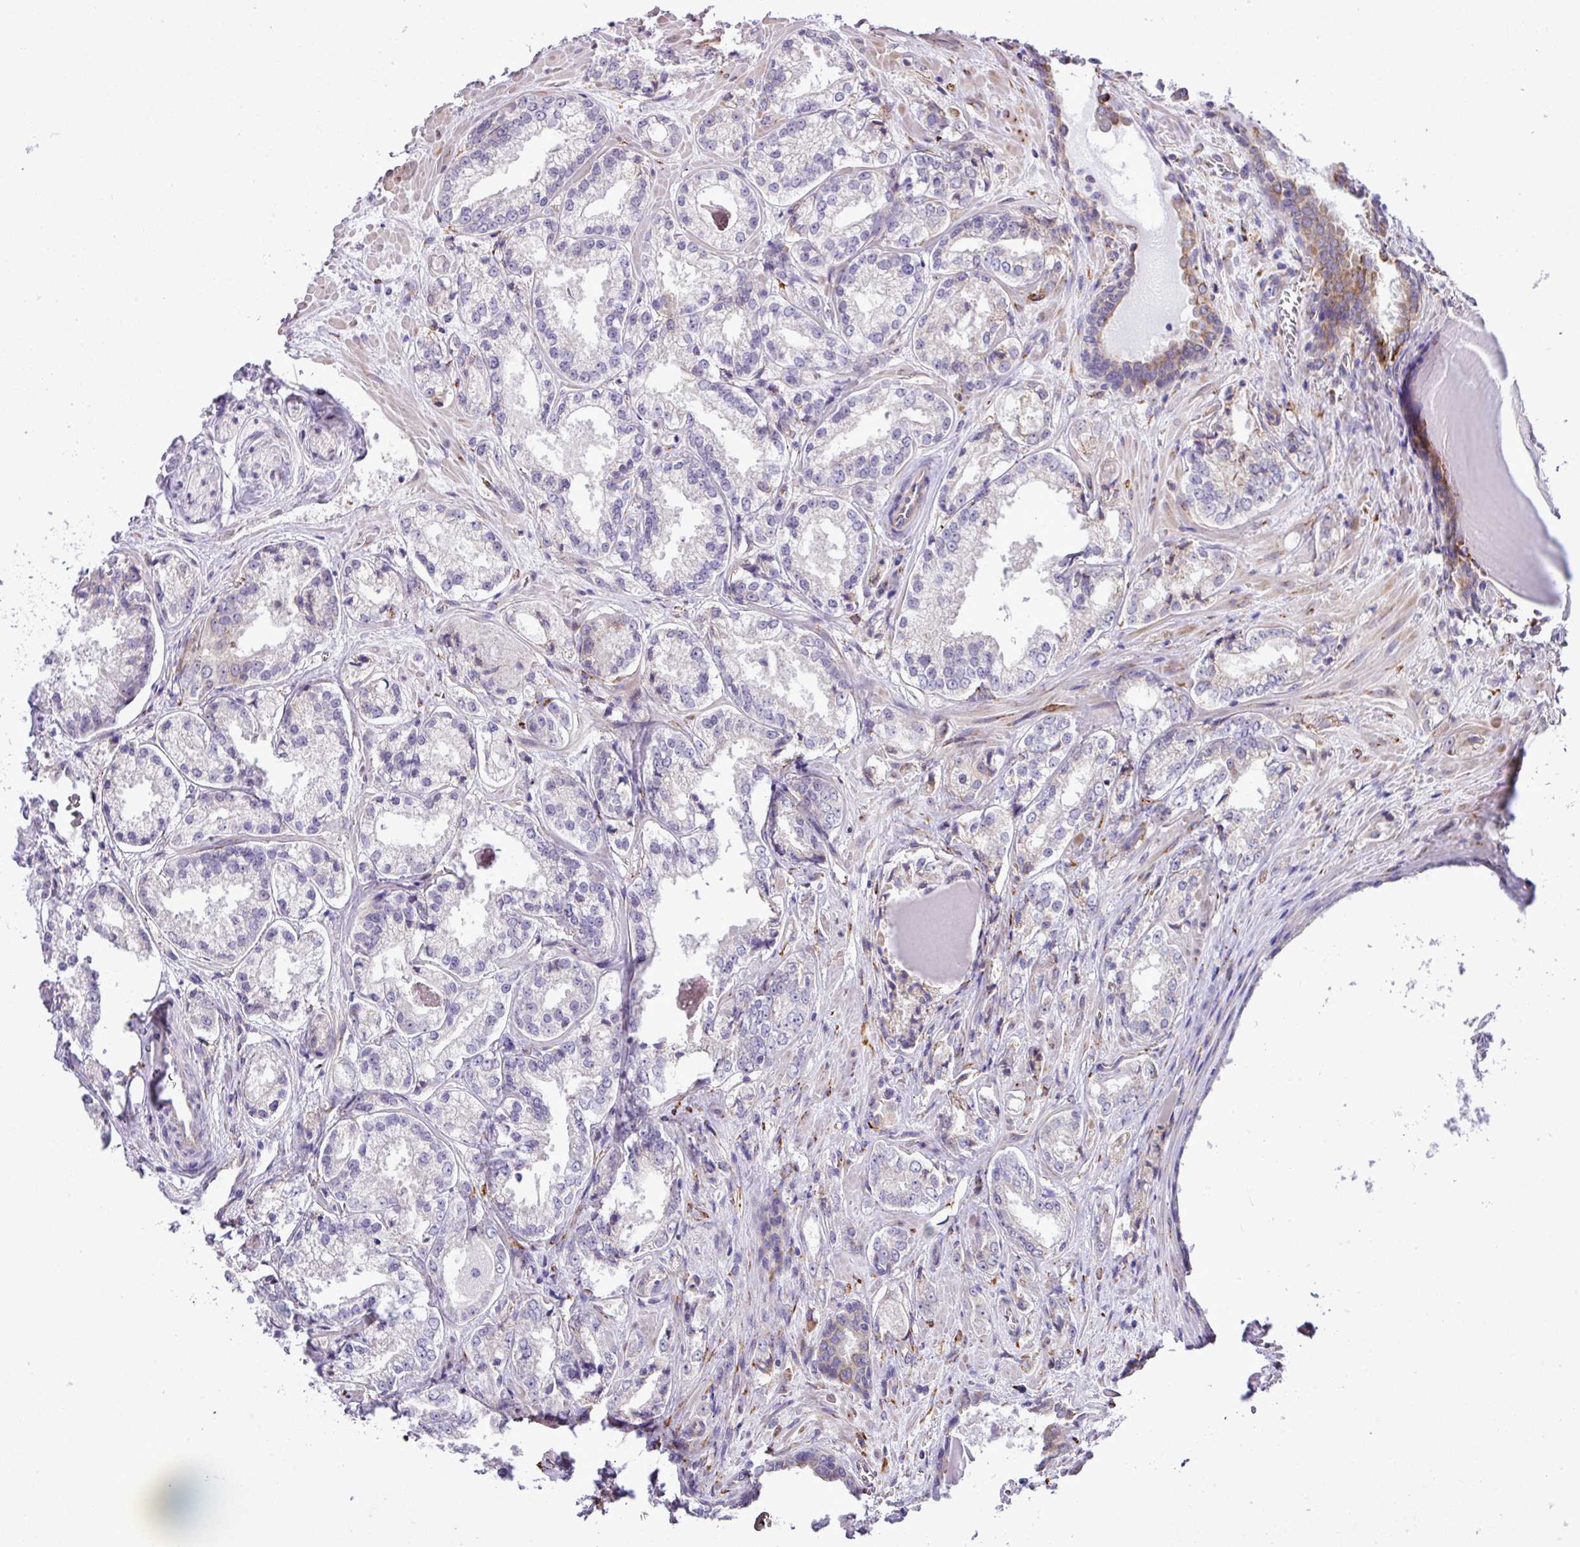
{"staining": {"intensity": "negative", "quantity": "none", "location": "none"}, "tissue": "prostate cancer", "cell_type": "Tumor cells", "image_type": "cancer", "snomed": [{"axis": "morphology", "description": "Adenocarcinoma, Low grade"}, {"axis": "topography", "description": "Prostate"}], "caption": "Adenocarcinoma (low-grade) (prostate) stained for a protein using IHC exhibits no positivity tumor cells.", "gene": "CFAP97", "patient": {"sex": "male", "age": 47}}